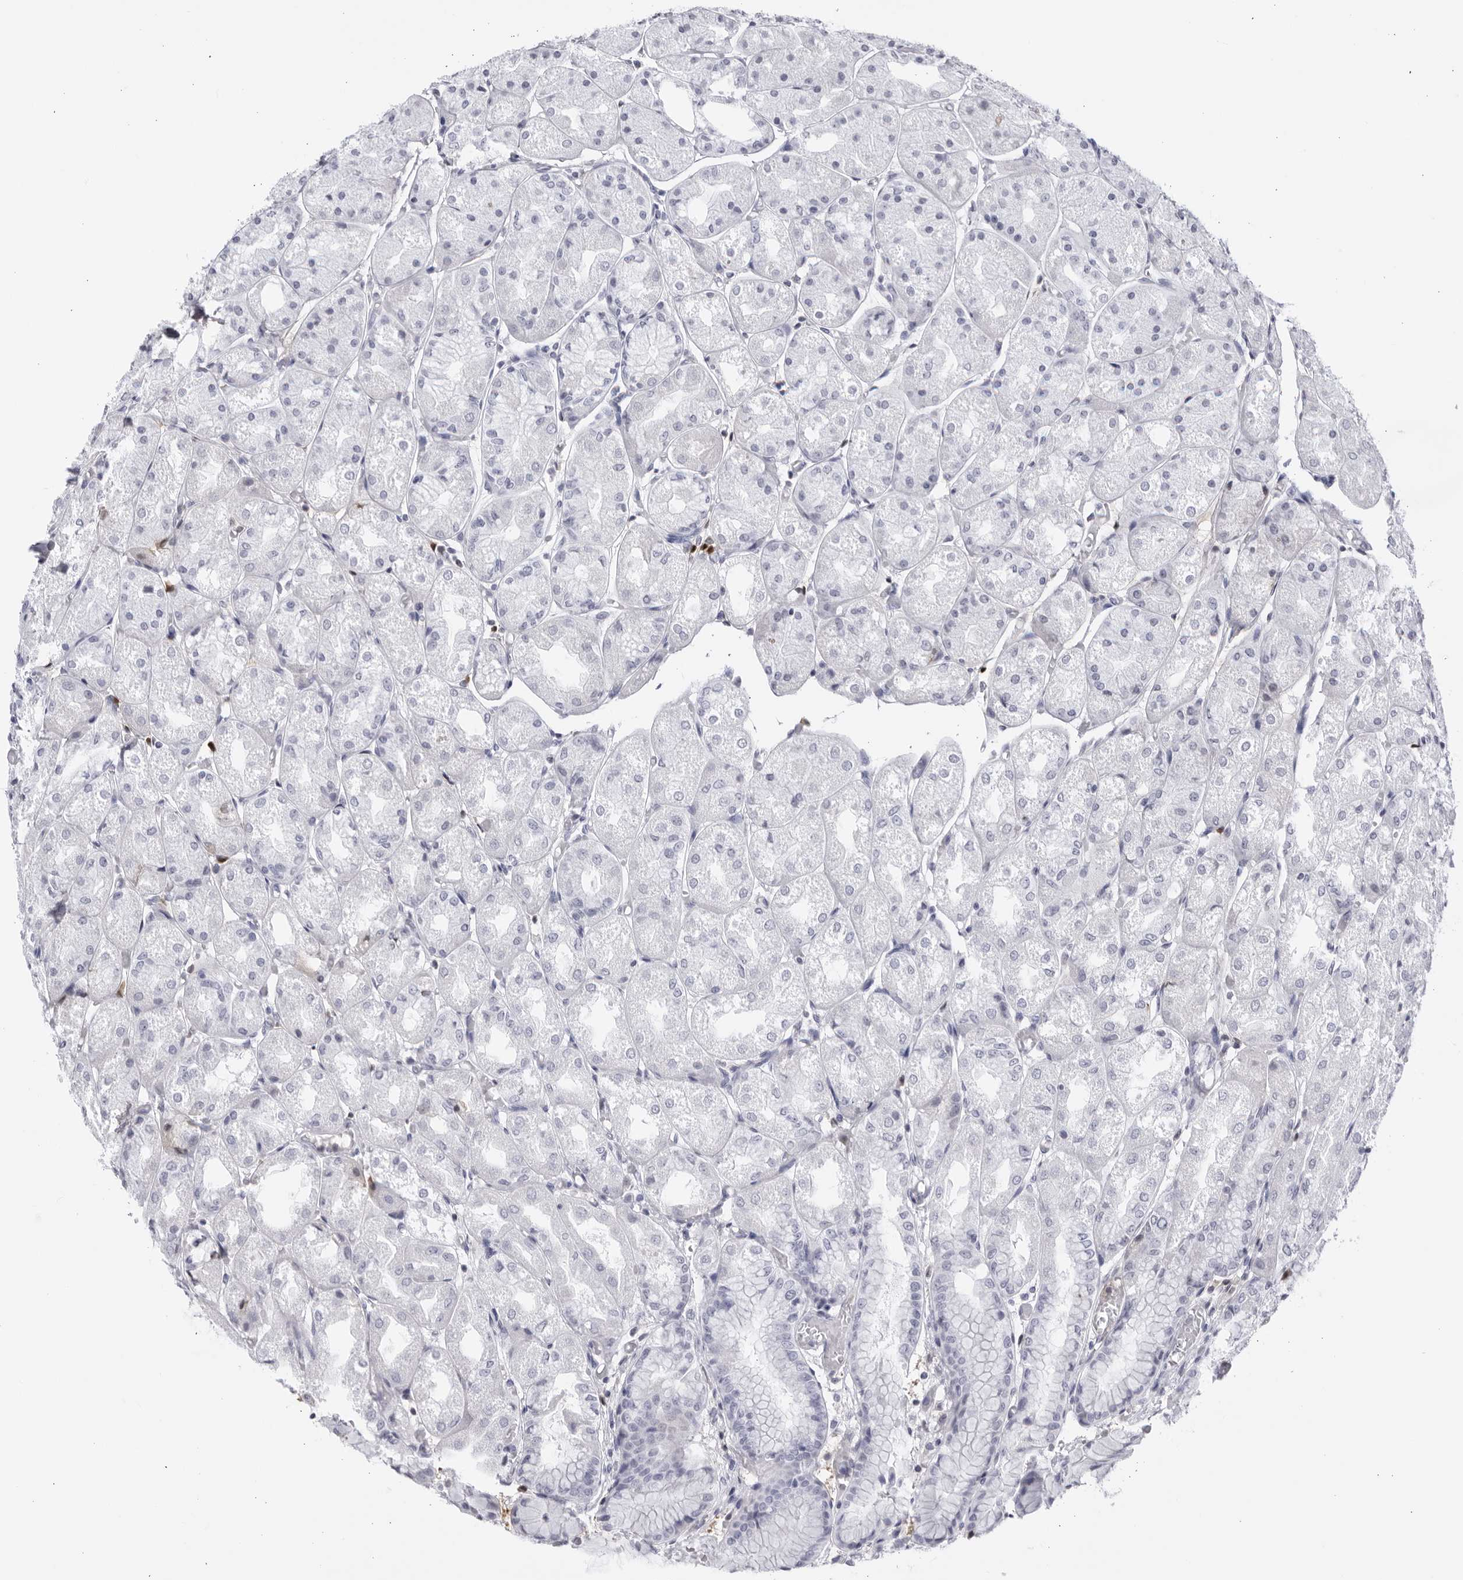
{"staining": {"intensity": "negative", "quantity": "none", "location": "none"}, "tissue": "stomach", "cell_type": "Glandular cells", "image_type": "normal", "snomed": [{"axis": "morphology", "description": "Normal tissue, NOS"}, {"axis": "topography", "description": "Stomach, upper"}], "caption": "IHC of normal stomach exhibits no positivity in glandular cells. (DAB immunohistochemistry, high magnification).", "gene": "CNBD1", "patient": {"sex": "male", "age": 72}}